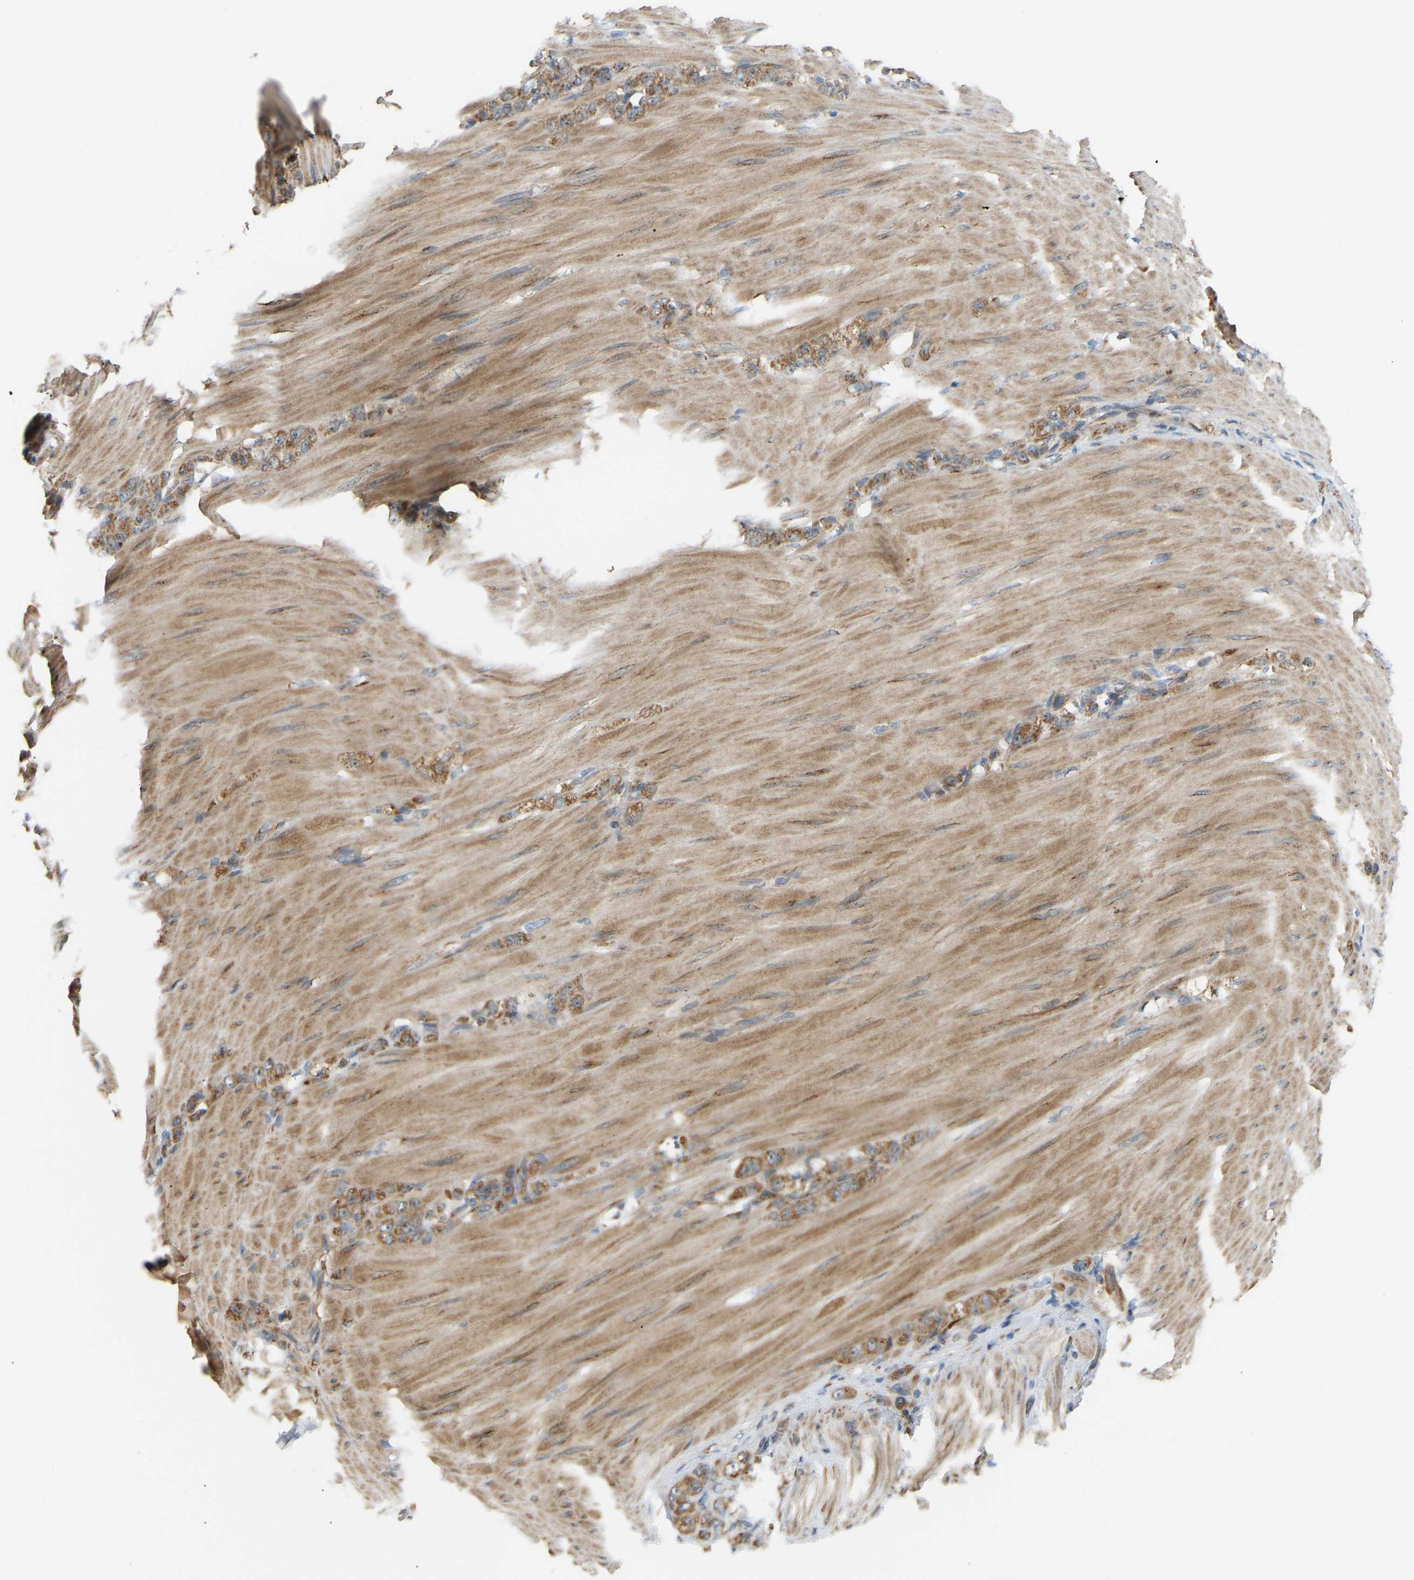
{"staining": {"intensity": "moderate", "quantity": ">75%", "location": "cytoplasmic/membranous"}, "tissue": "stomach cancer", "cell_type": "Tumor cells", "image_type": "cancer", "snomed": [{"axis": "morphology", "description": "Normal tissue, NOS"}, {"axis": "morphology", "description": "Adenocarcinoma, NOS"}, {"axis": "topography", "description": "Stomach"}], "caption": "Stomach adenocarcinoma tissue displays moderate cytoplasmic/membranous staining in approximately >75% of tumor cells The staining was performed using DAB, with brown indicating positive protein expression. Nuclei are stained blue with hematoxylin.", "gene": "YIPF2", "patient": {"sex": "male", "age": 82}}